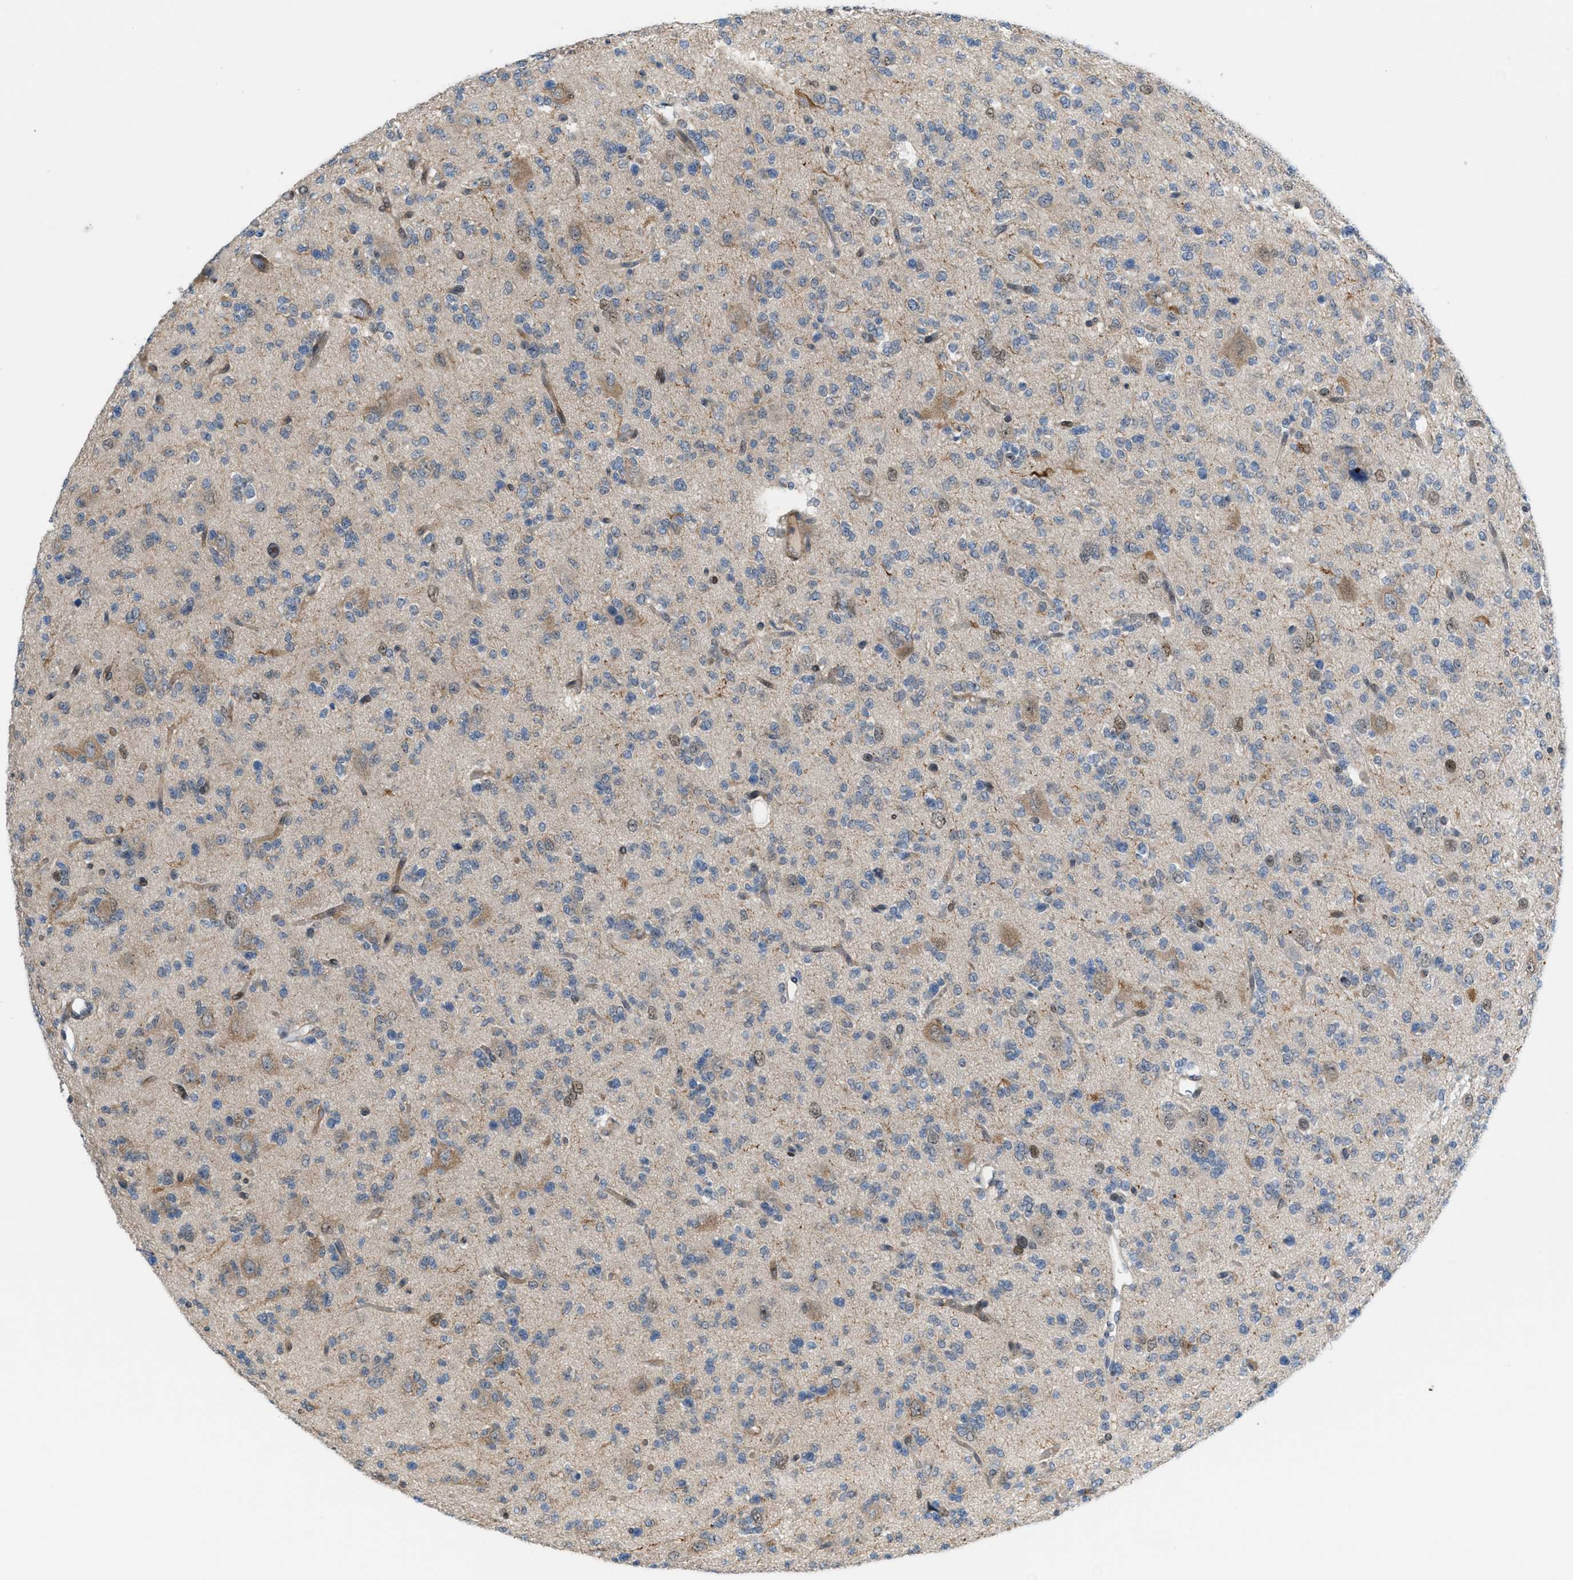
{"staining": {"intensity": "weak", "quantity": "<25%", "location": "cytoplasmic/membranous"}, "tissue": "glioma", "cell_type": "Tumor cells", "image_type": "cancer", "snomed": [{"axis": "morphology", "description": "Glioma, malignant, Low grade"}, {"axis": "topography", "description": "Brain"}], "caption": "The micrograph displays no significant positivity in tumor cells of low-grade glioma (malignant). The staining is performed using DAB (3,3'-diaminobenzidine) brown chromogen with nuclei counter-stained in using hematoxylin.", "gene": "ZNF276", "patient": {"sex": "male", "age": 38}}